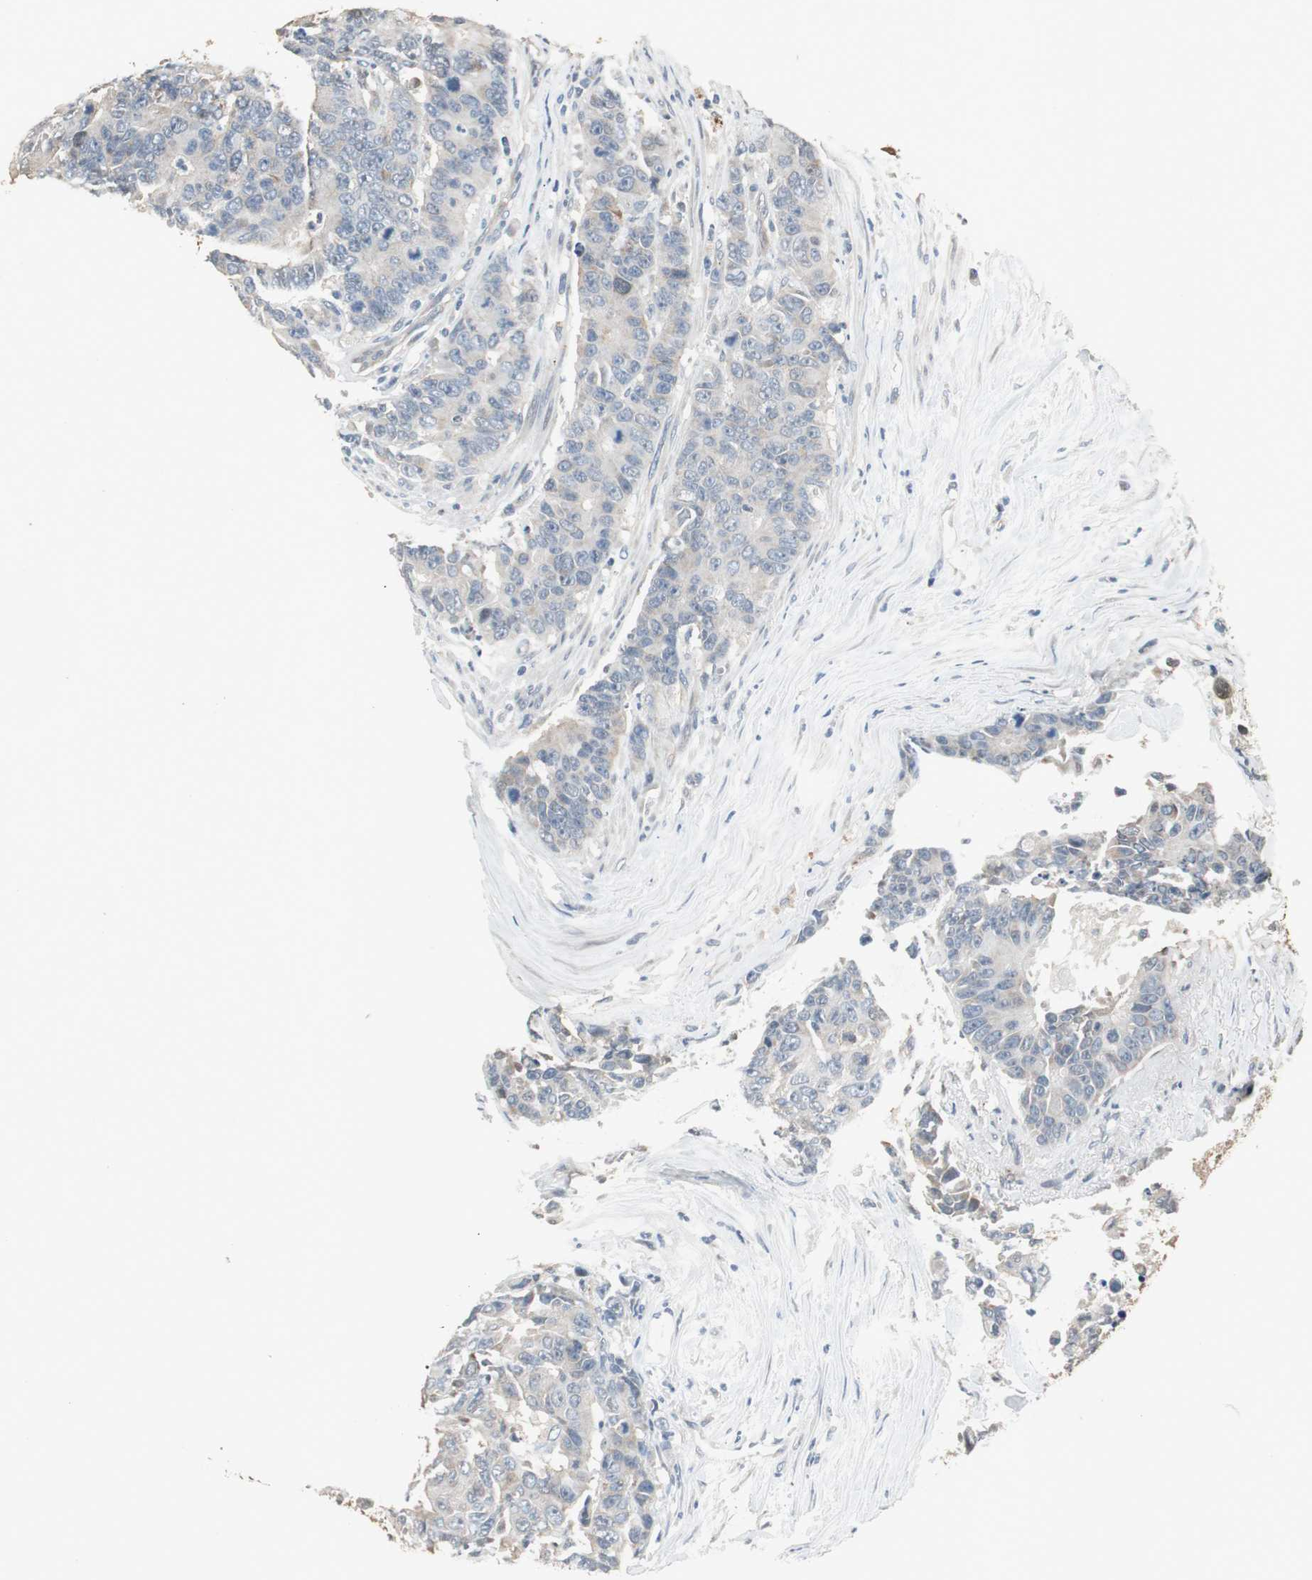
{"staining": {"intensity": "negative", "quantity": "none", "location": "none"}, "tissue": "colorectal cancer", "cell_type": "Tumor cells", "image_type": "cancer", "snomed": [{"axis": "morphology", "description": "Adenocarcinoma, NOS"}, {"axis": "topography", "description": "Colon"}], "caption": "Immunohistochemical staining of human colorectal cancer (adenocarcinoma) shows no significant expression in tumor cells. (Stains: DAB (3,3'-diaminobenzidine) immunohistochemistry (IHC) with hematoxylin counter stain, Microscopy: brightfield microscopy at high magnification).", "gene": "PI4KB", "patient": {"sex": "female", "age": 86}}